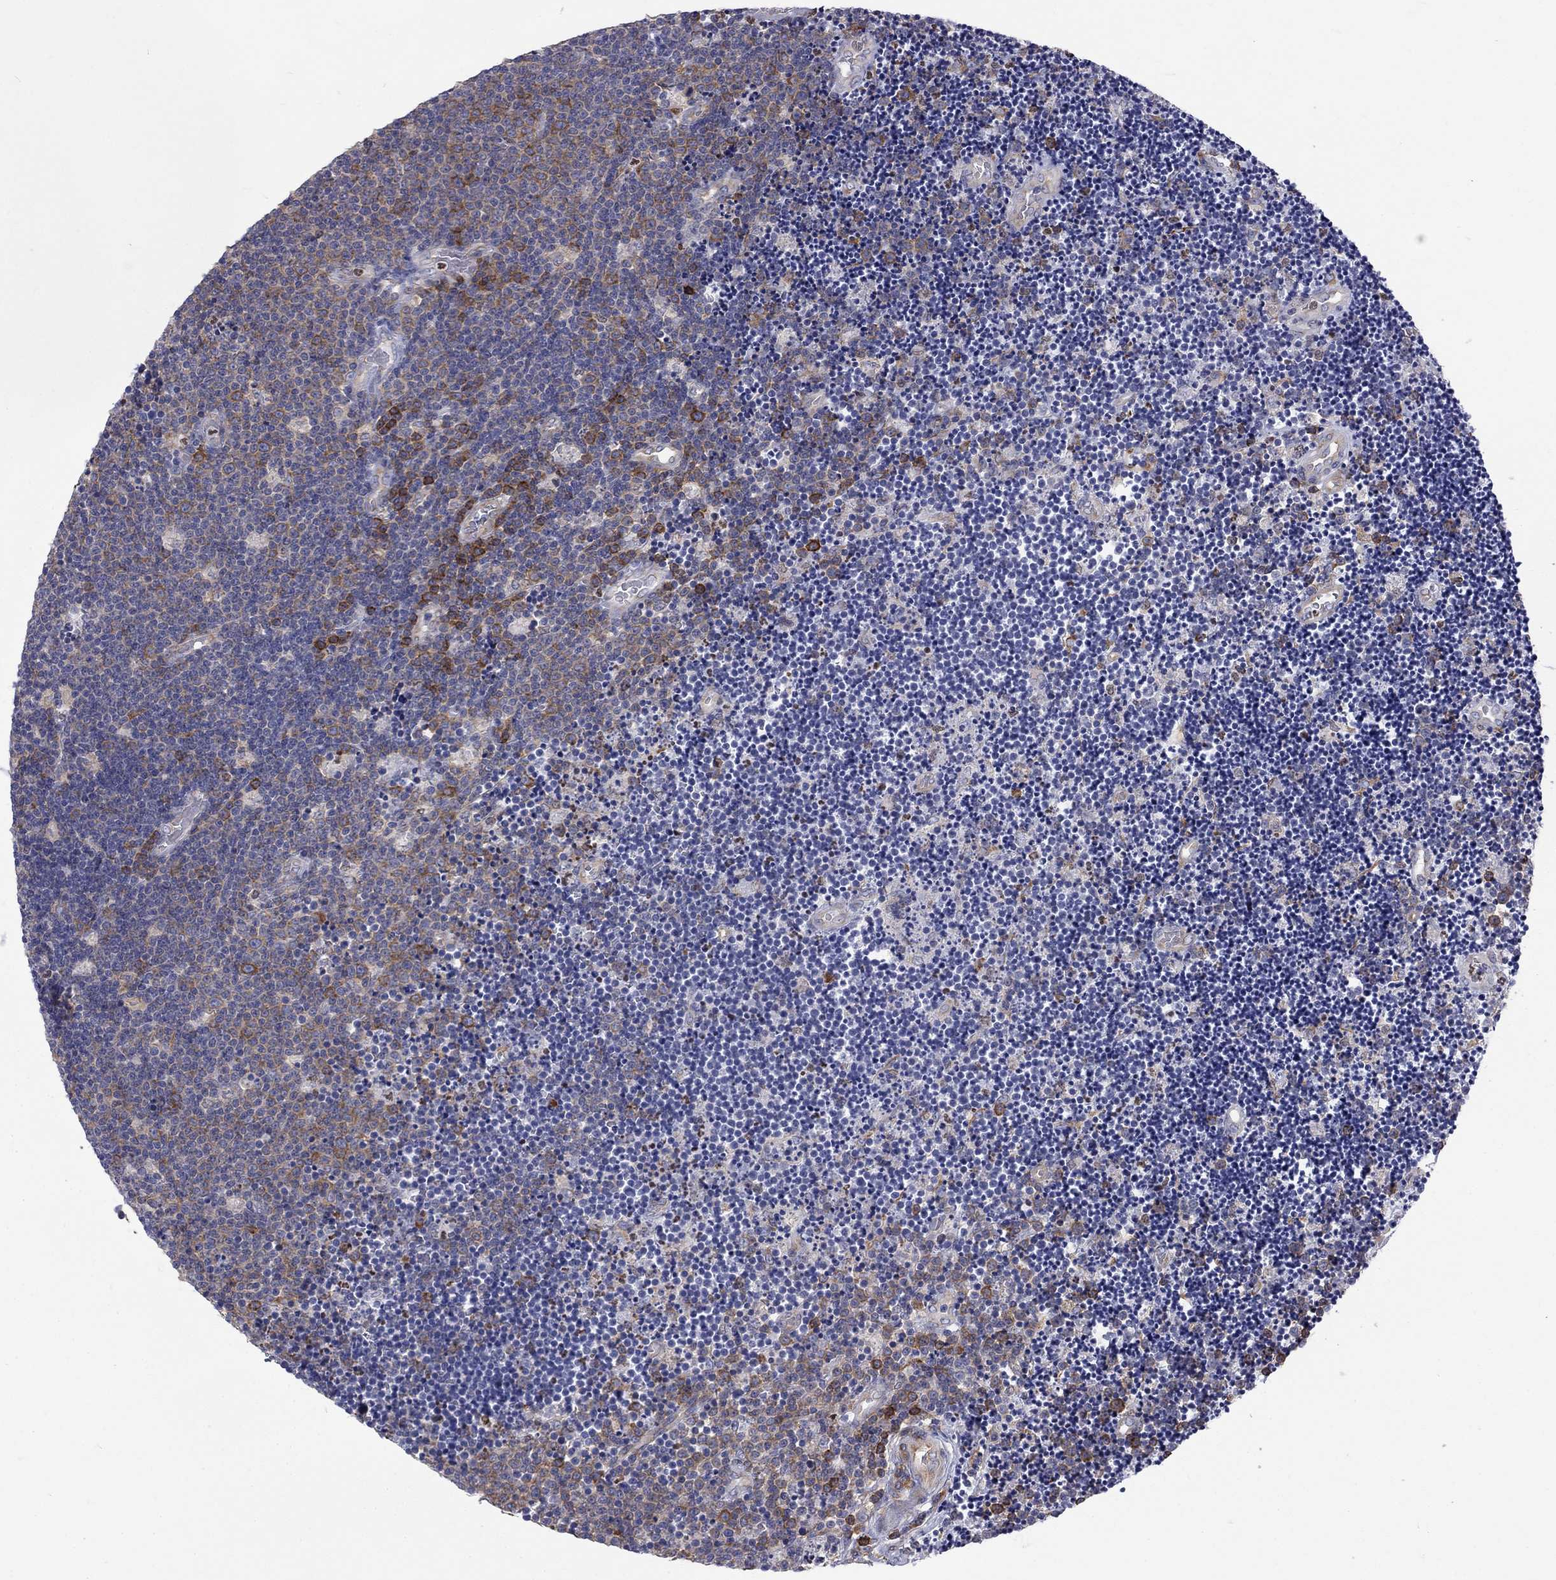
{"staining": {"intensity": "negative", "quantity": "none", "location": "none"}, "tissue": "lymphoma", "cell_type": "Tumor cells", "image_type": "cancer", "snomed": [{"axis": "morphology", "description": "Malignant lymphoma, non-Hodgkin's type, Low grade"}, {"axis": "topography", "description": "Brain"}], "caption": "Lymphoma stained for a protein using immunohistochemistry (IHC) demonstrates no expression tumor cells.", "gene": "PABPC4", "patient": {"sex": "female", "age": 66}}